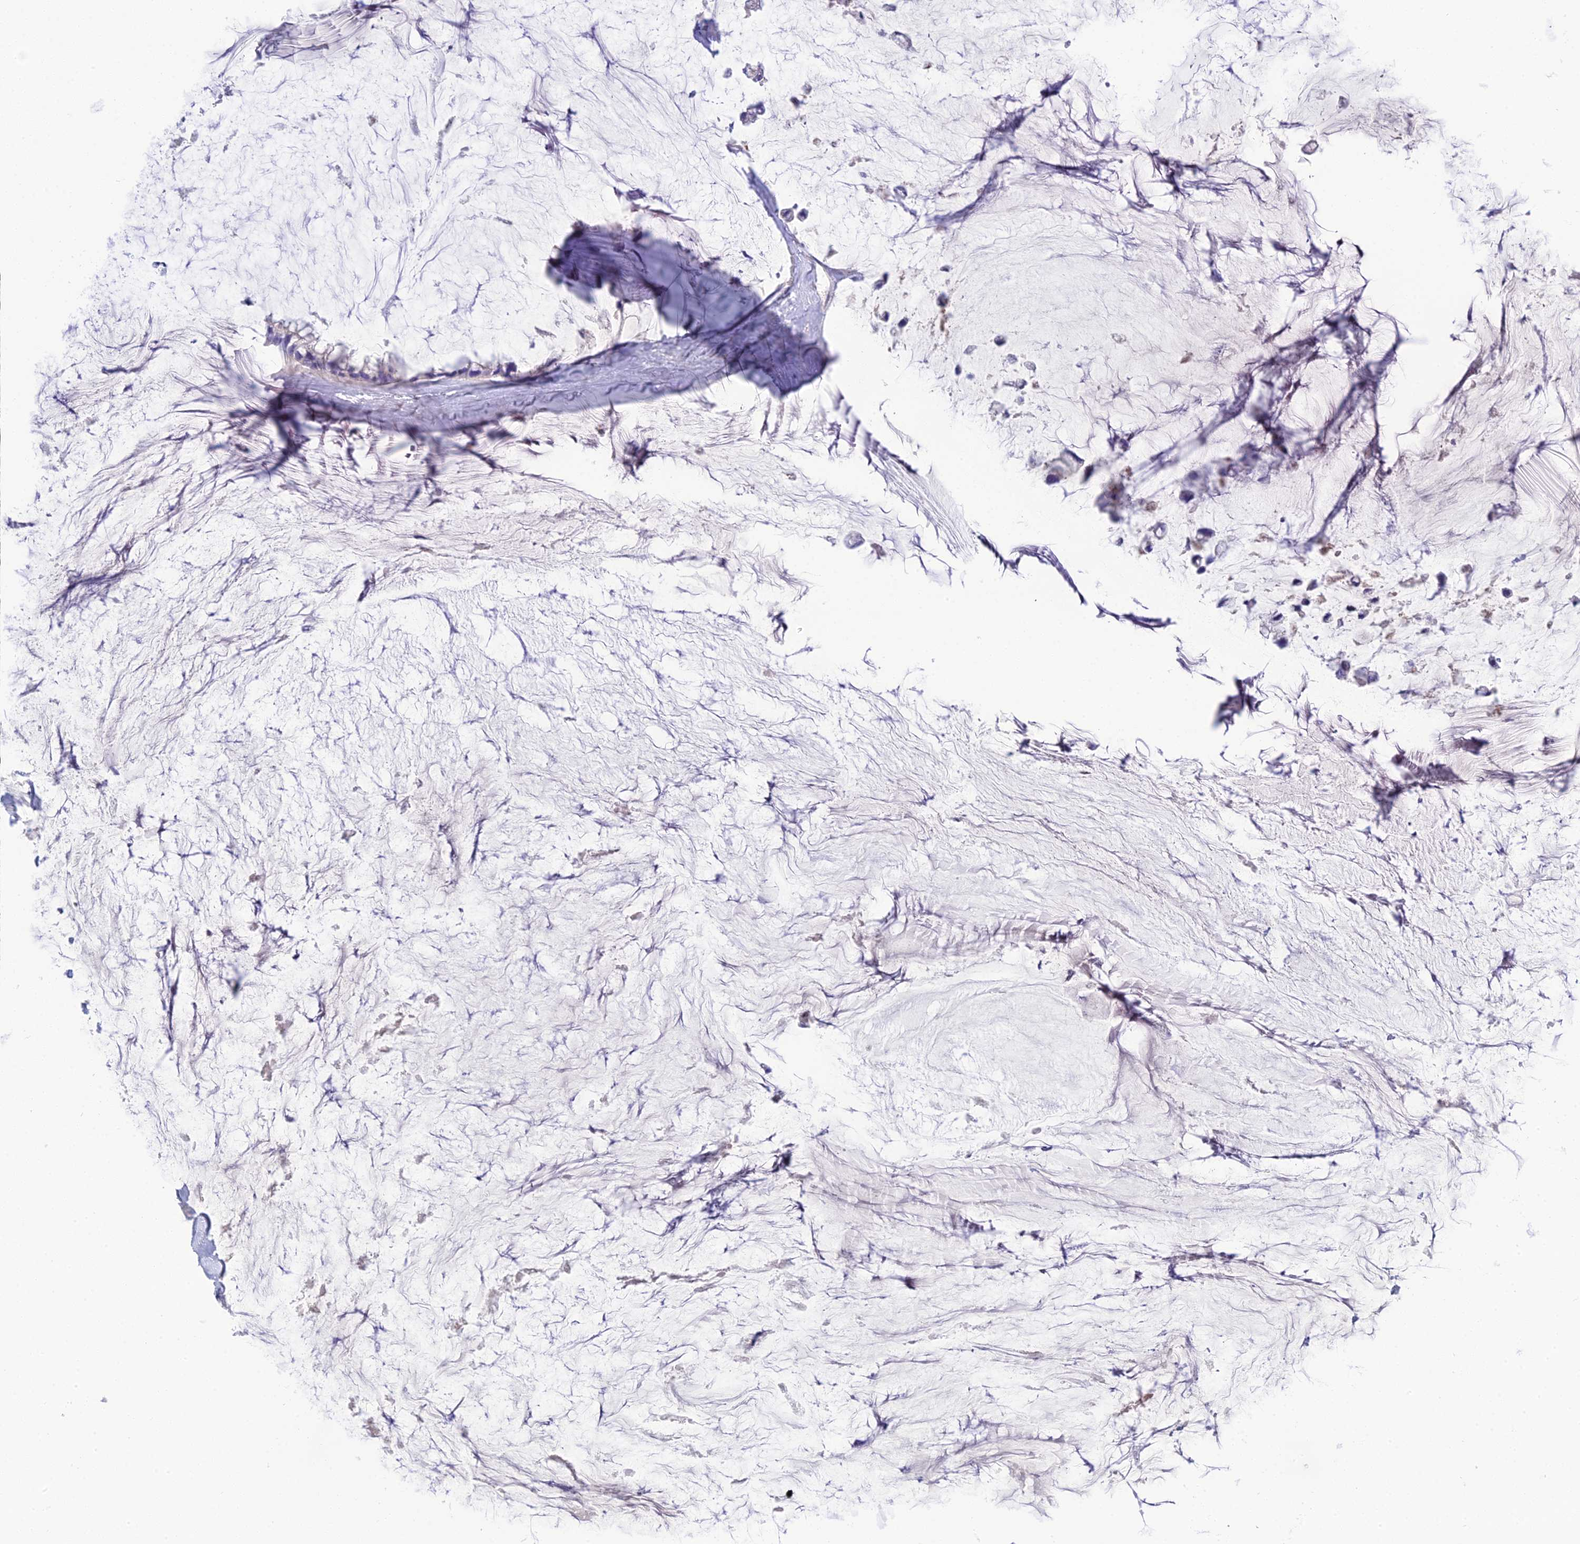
{"staining": {"intensity": "negative", "quantity": "none", "location": "none"}, "tissue": "ovarian cancer", "cell_type": "Tumor cells", "image_type": "cancer", "snomed": [{"axis": "morphology", "description": "Cystadenocarcinoma, mucinous, NOS"}, {"axis": "topography", "description": "Ovary"}], "caption": "An image of ovarian mucinous cystadenocarcinoma stained for a protein exhibits no brown staining in tumor cells.", "gene": "KIAA0408", "patient": {"sex": "female", "age": 39}}